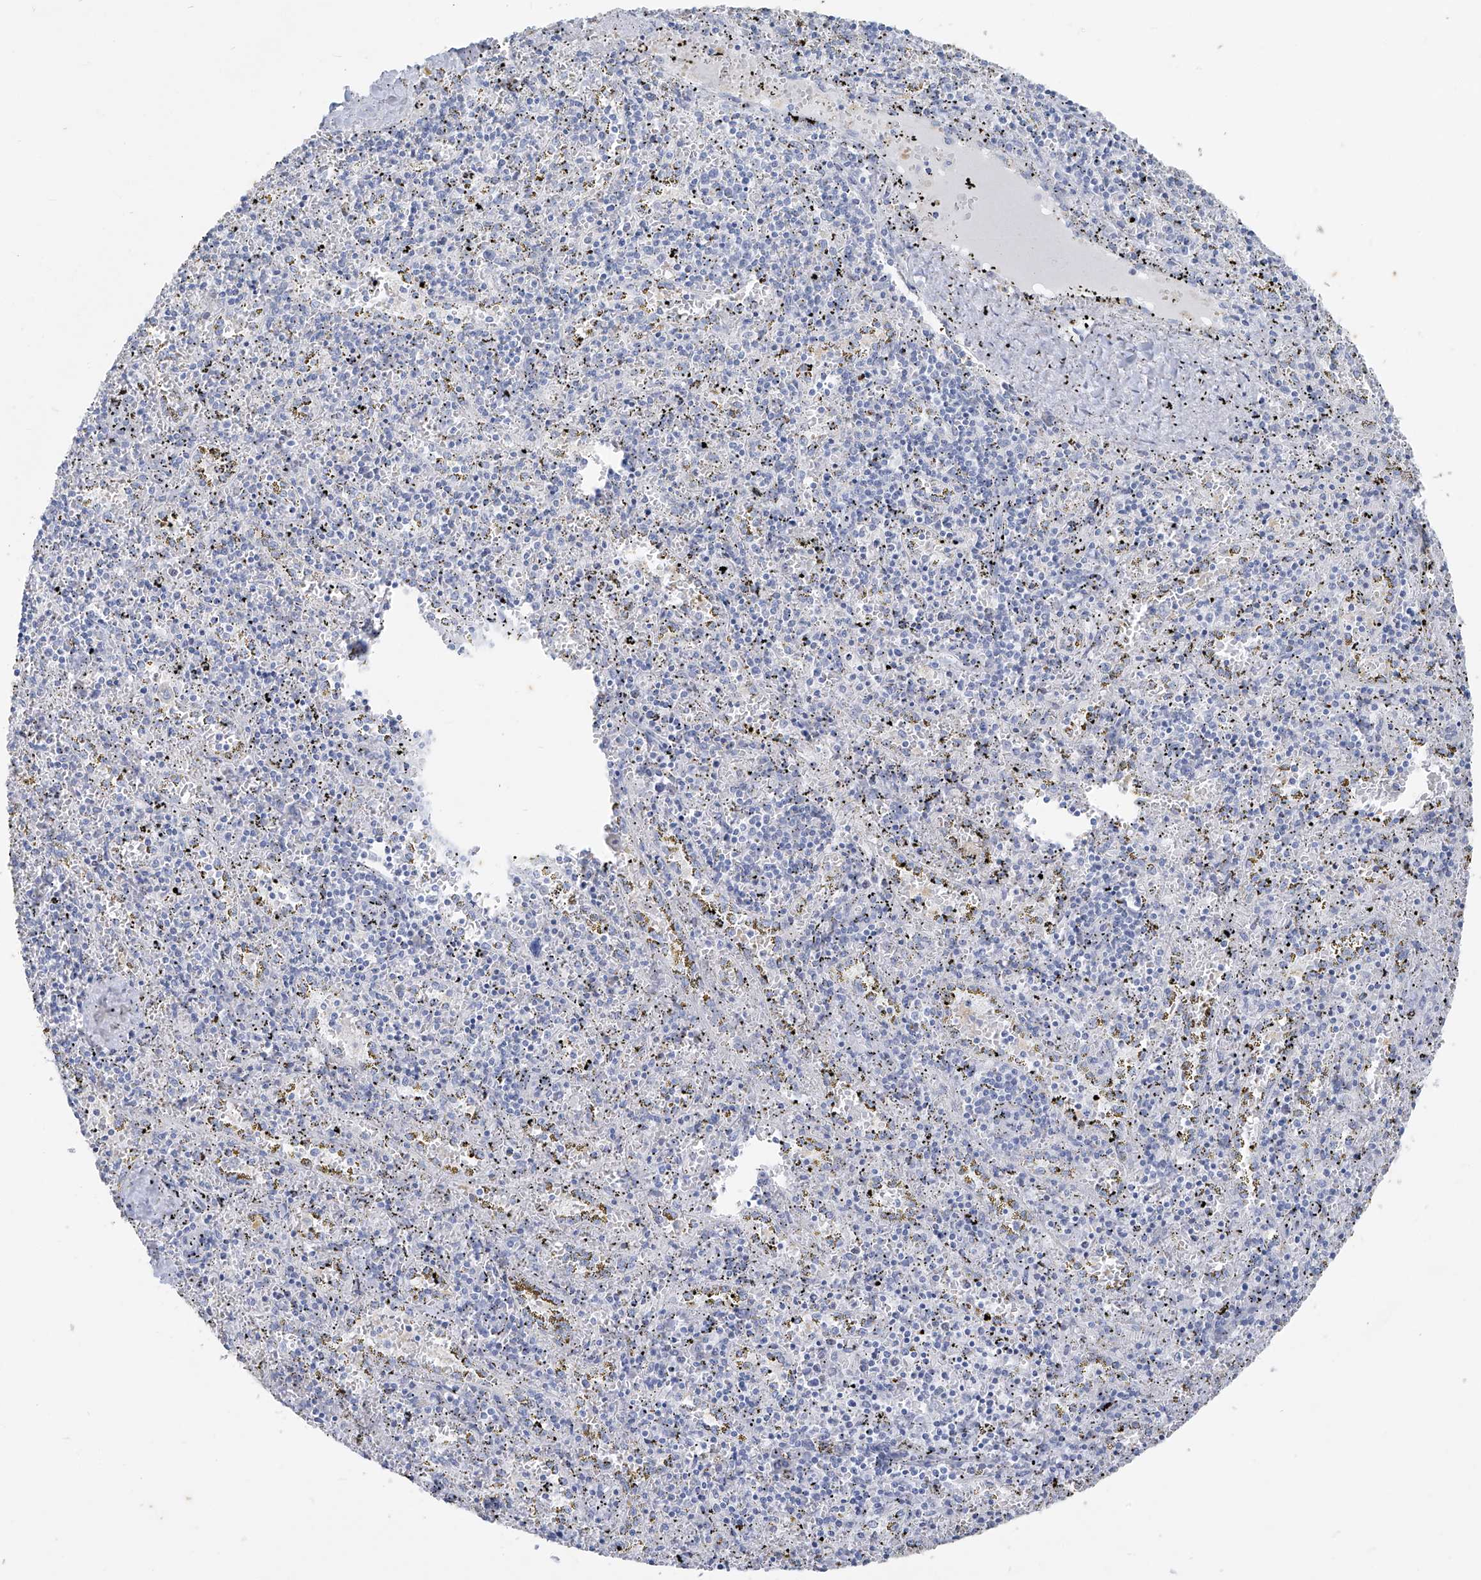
{"staining": {"intensity": "negative", "quantity": "none", "location": "none"}, "tissue": "spleen", "cell_type": "Cells in red pulp", "image_type": "normal", "snomed": [{"axis": "morphology", "description": "Normal tissue, NOS"}, {"axis": "topography", "description": "Spleen"}], "caption": "Immunohistochemistry (IHC) of unremarkable spleen shows no expression in cells in red pulp. (Brightfield microscopy of DAB IHC at high magnification).", "gene": "CX3CR1", "patient": {"sex": "male", "age": 11}}